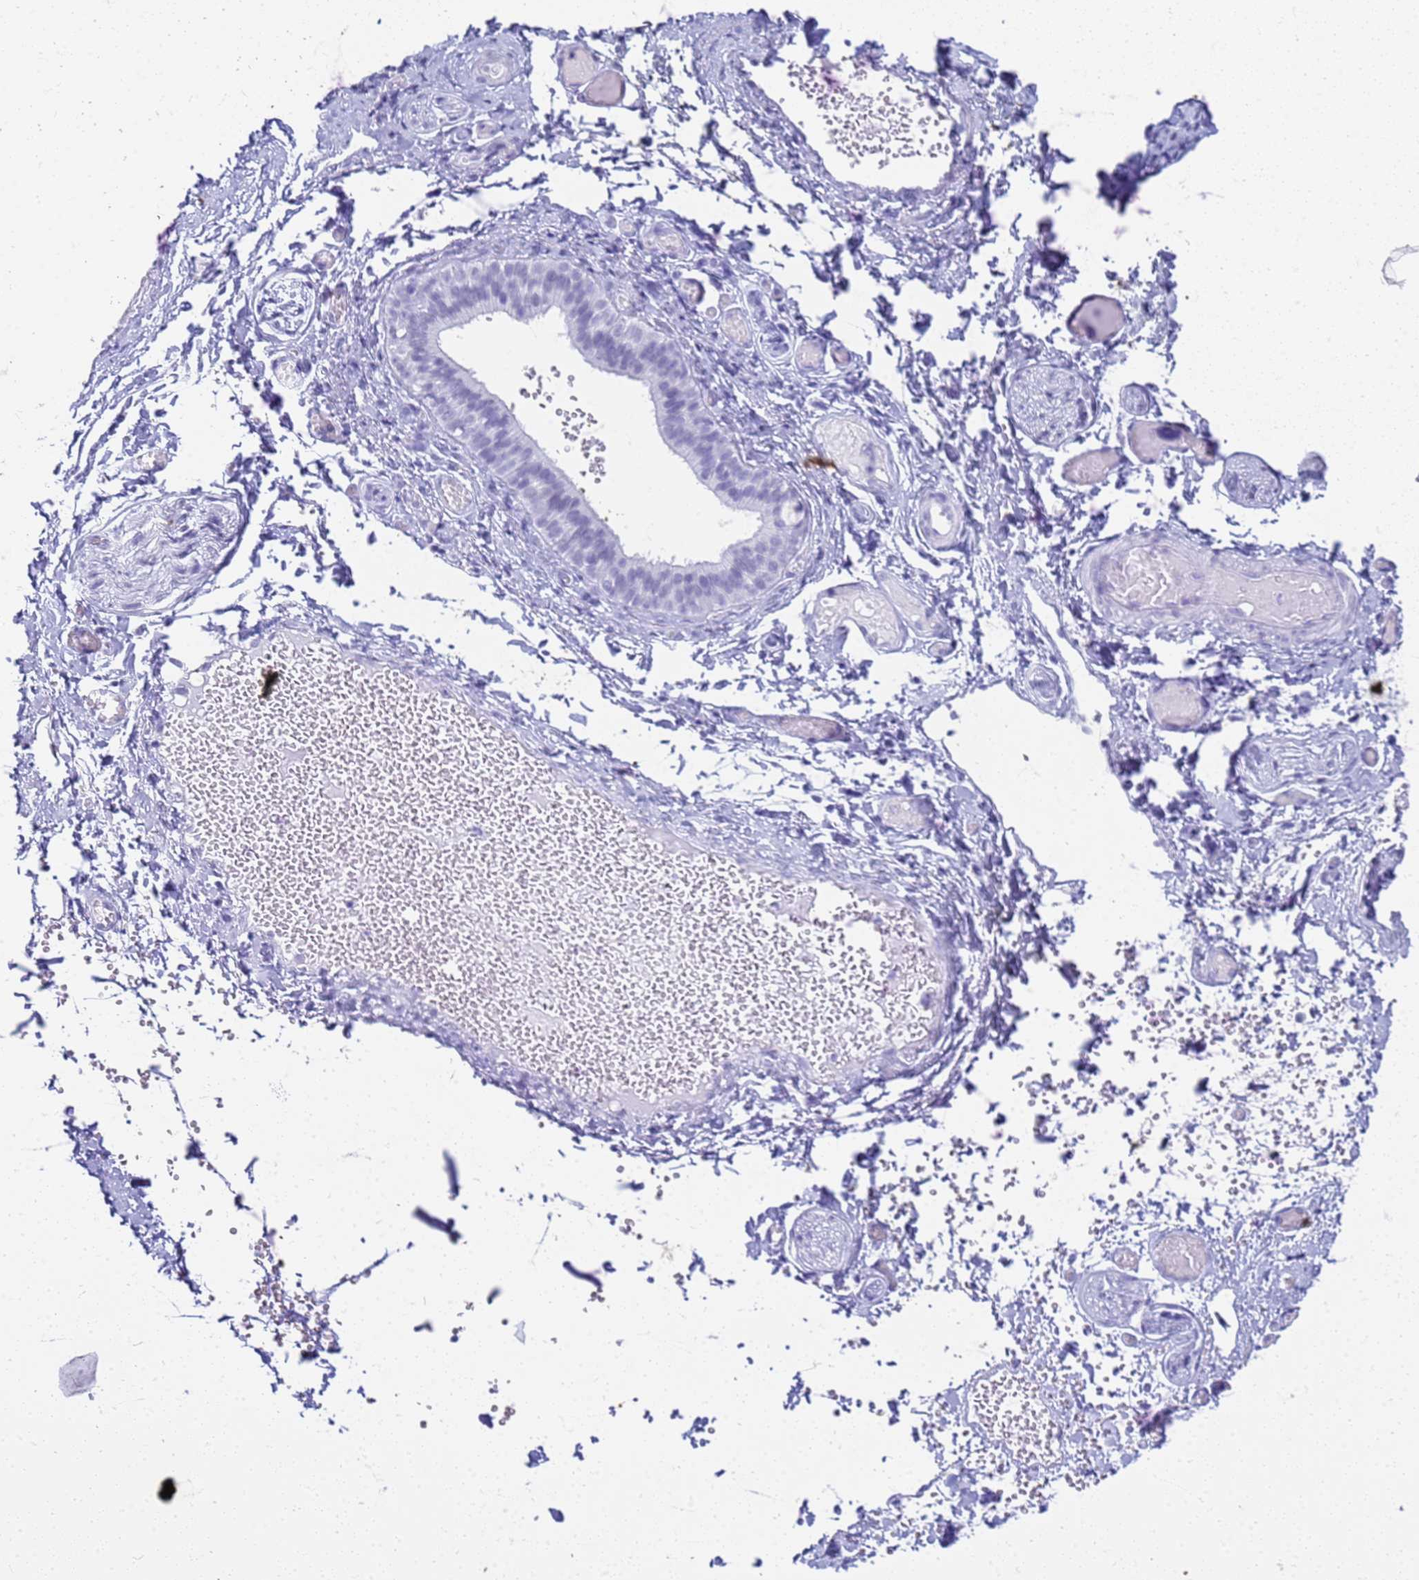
{"staining": {"intensity": "negative", "quantity": "none", "location": "none"}, "tissue": "salivary gland", "cell_type": "Glandular cells", "image_type": "normal", "snomed": [{"axis": "morphology", "description": "Normal tissue, NOS"}, {"axis": "topography", "description": "Salivary gland"}], "caption": "Glandular cells show no significant expression in unremarkable salivary gland.", "gene": "SLC7A9", "patient": {"sex": "female", "age": 33}}